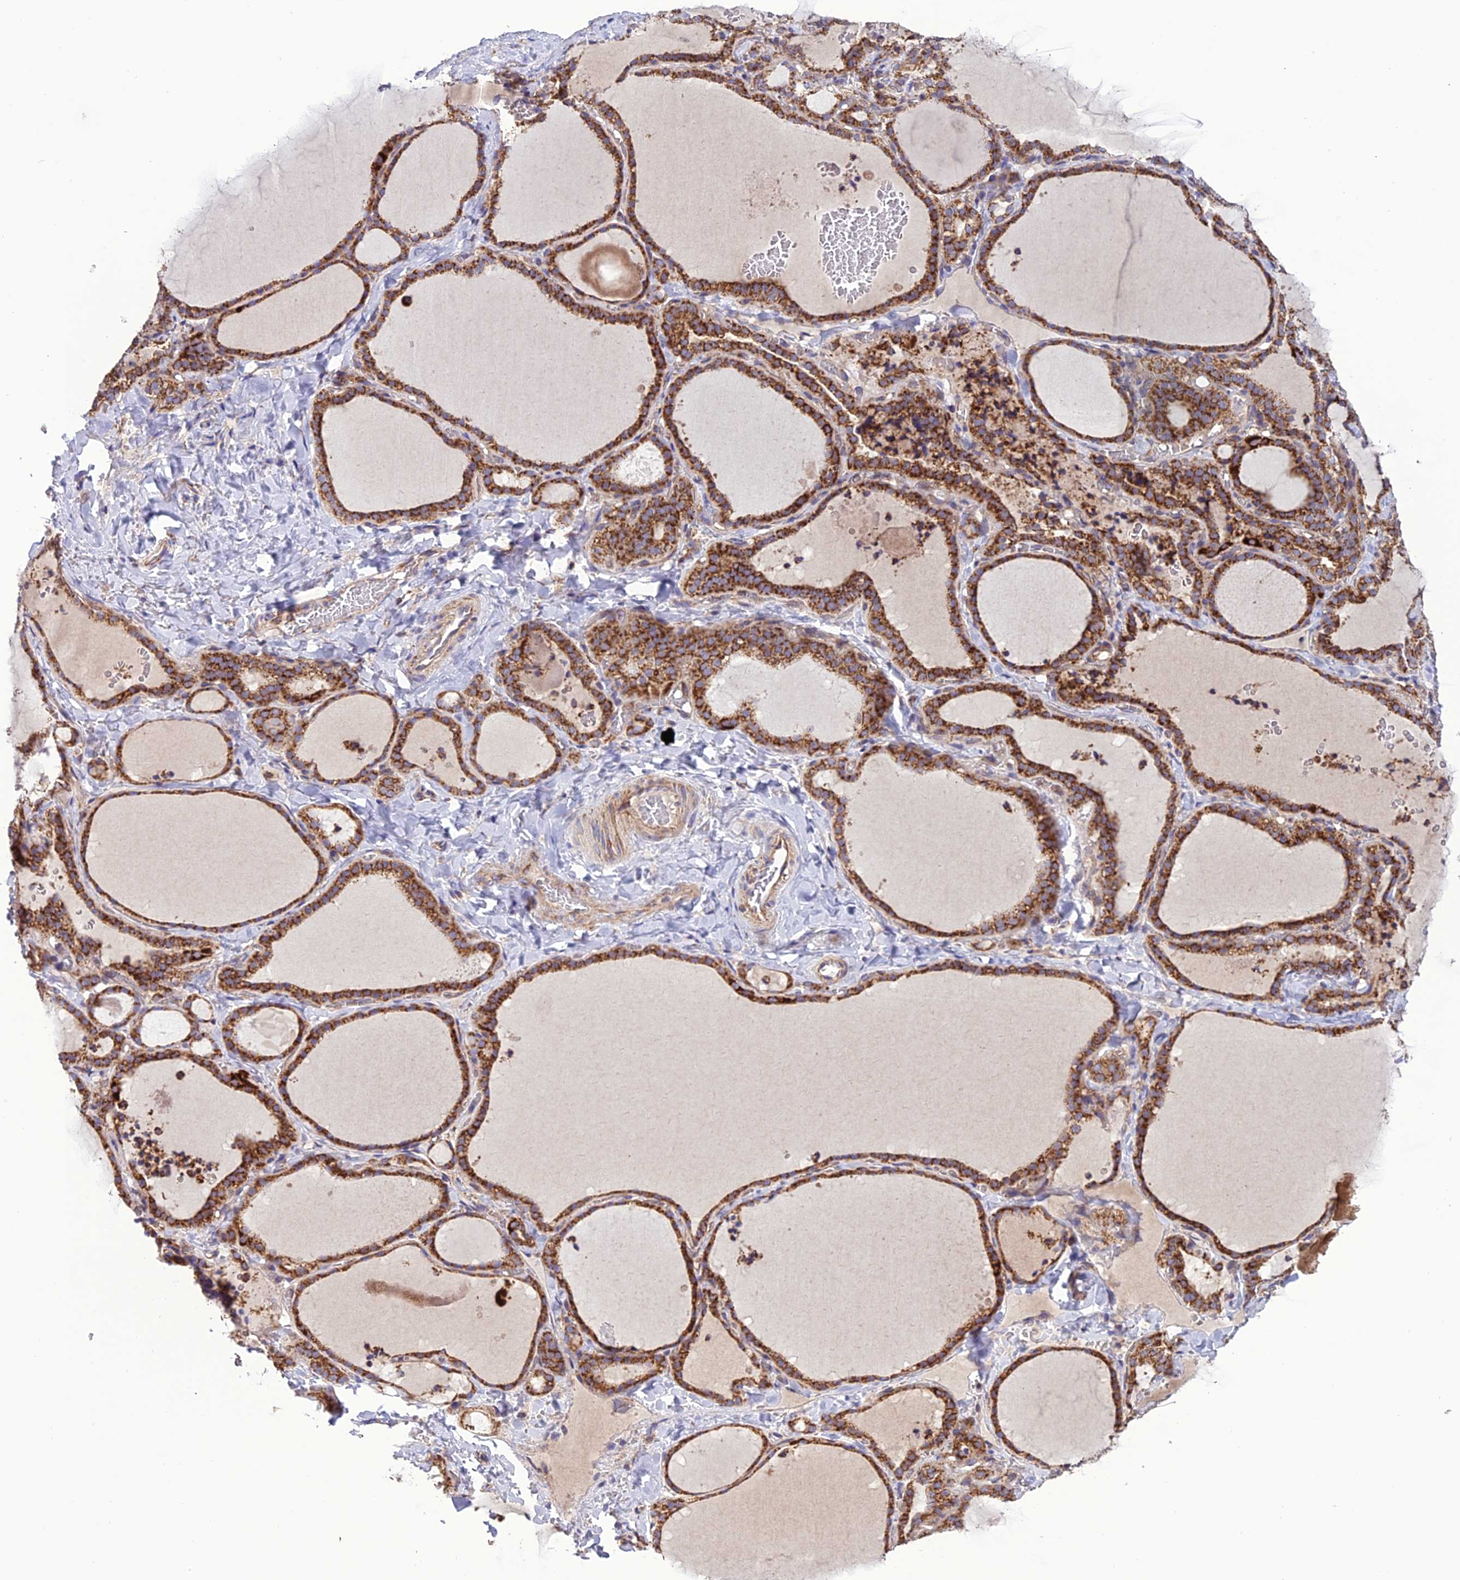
{"staining": {"intensity": "strong", "quantity": ">75%", "location": "cytoplasmic/membranous"}, "tissue": "thyroid gland", "cell_type": "Glandular cells", "image_type": "normal", "snomed": [{"axis": "morphology", "description": "Normal tissue, NOS"}, {"axis": "topography", "description": "Thyroid gland"}], "caption": "Brown immunohistochemical staining in normal thyroid gland shows strong cytoplasmic/membranous staining in approximately >75% of glandular cells. (Stains: DAB (3,3'-diaminobenzidine) in brown, nuclei in blue, Microscopy: brightfield microscopy at high magnification).", "gene": "MRPS9", "patient": {"sex": "female", "age": 22}}